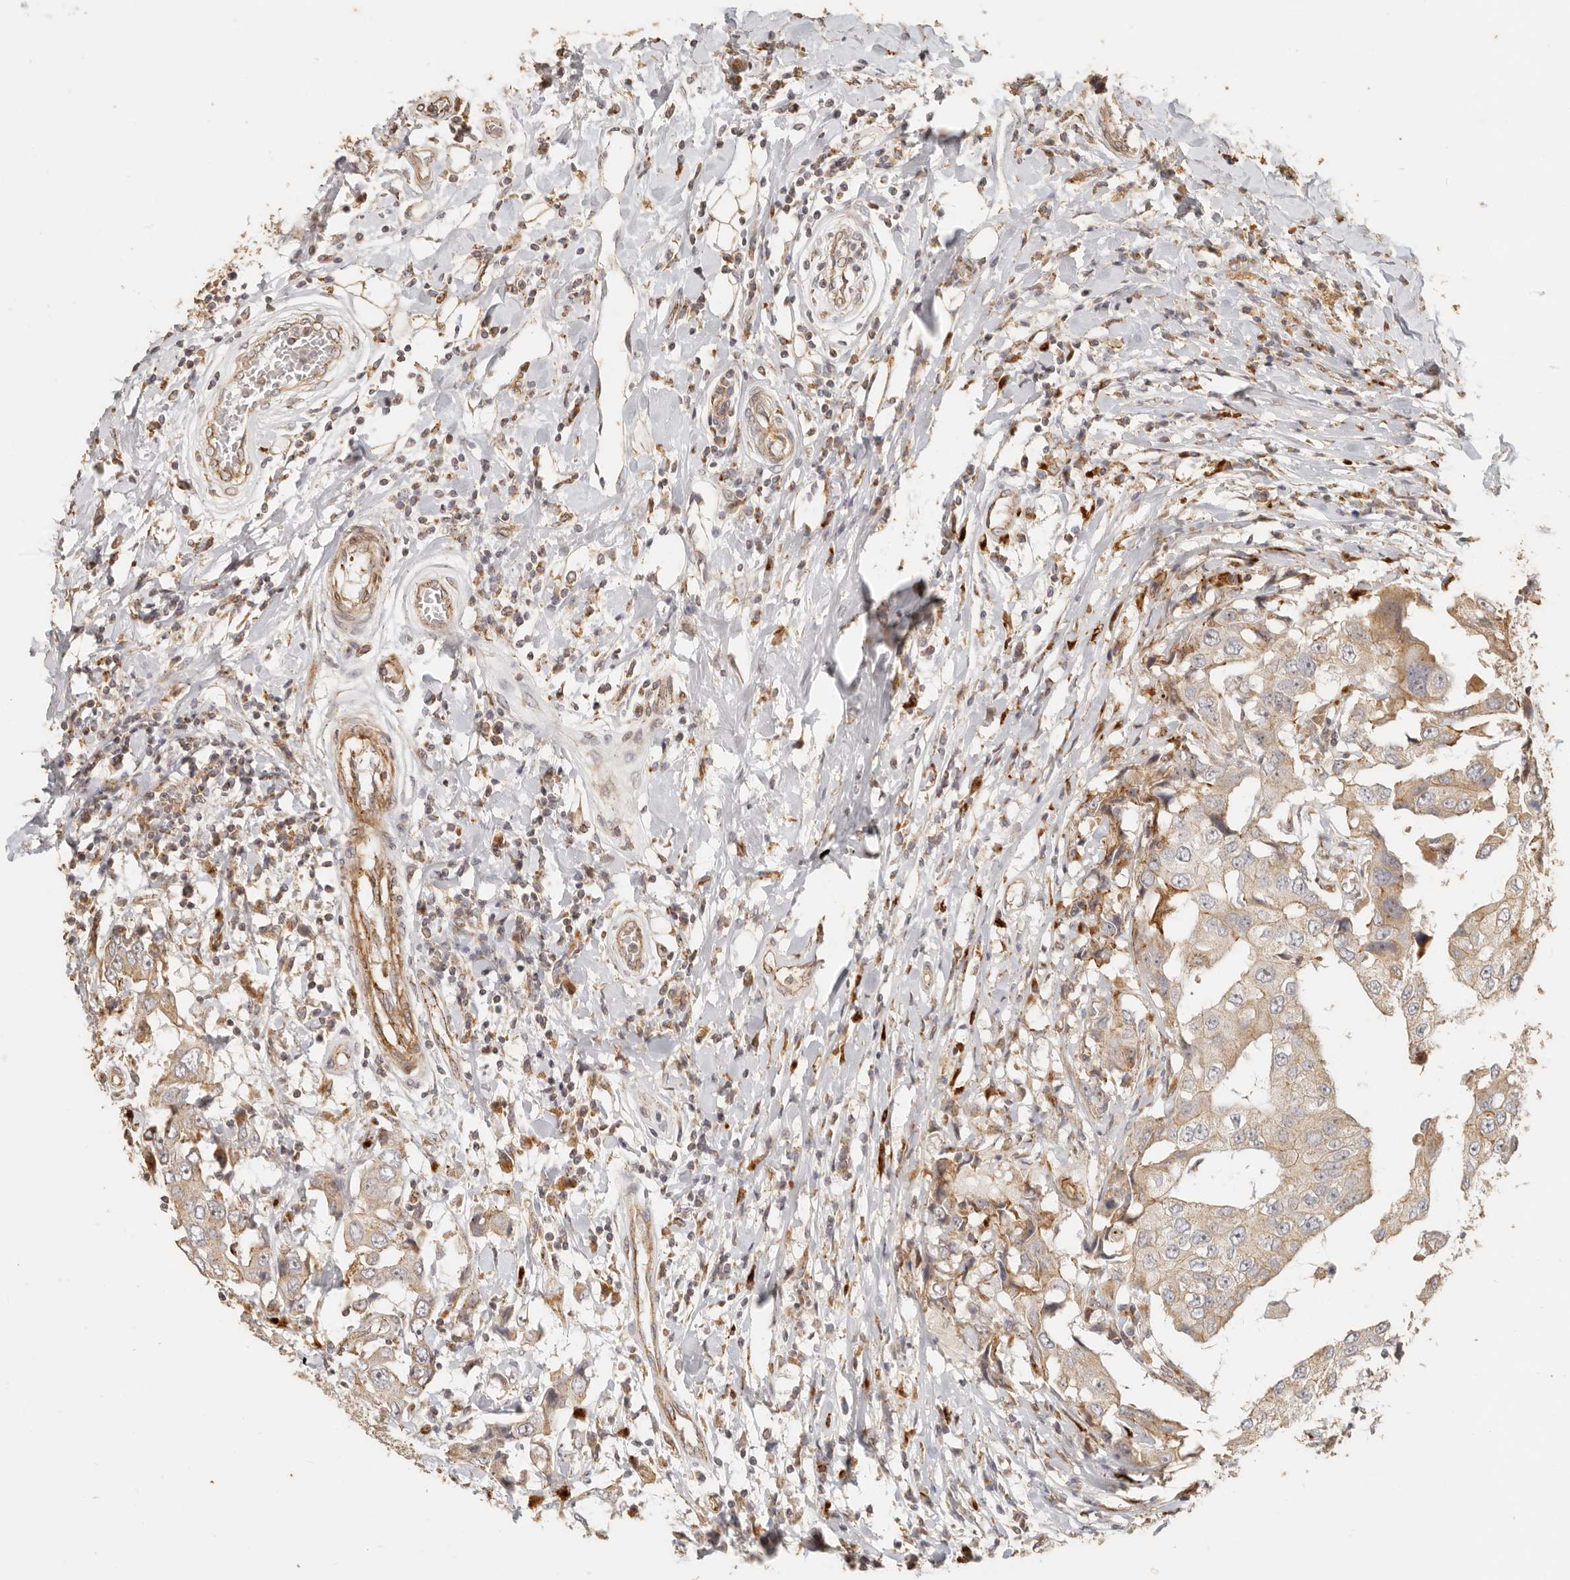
{"staining": {"intensity": "weak", "quantity": ">75%", "location": "cytoplasmic/membranous"}, "tissue": "breast cancer", "cell_type": "Tumor cells", "image_type": "cancer", "snomed": [{"axis": "morphology", "description": "Duct carcinoma"}, {"axis": "topography", "description": "Breast"}], "caption": "Protein staining of breast cancer (intraductal carcinoma) tissue shows weak cytoplasmic/membranous expression in approximately >75% of tumor cells.", "gene": "PTPN22", "patient": {"sex": "female", "age": 27}}